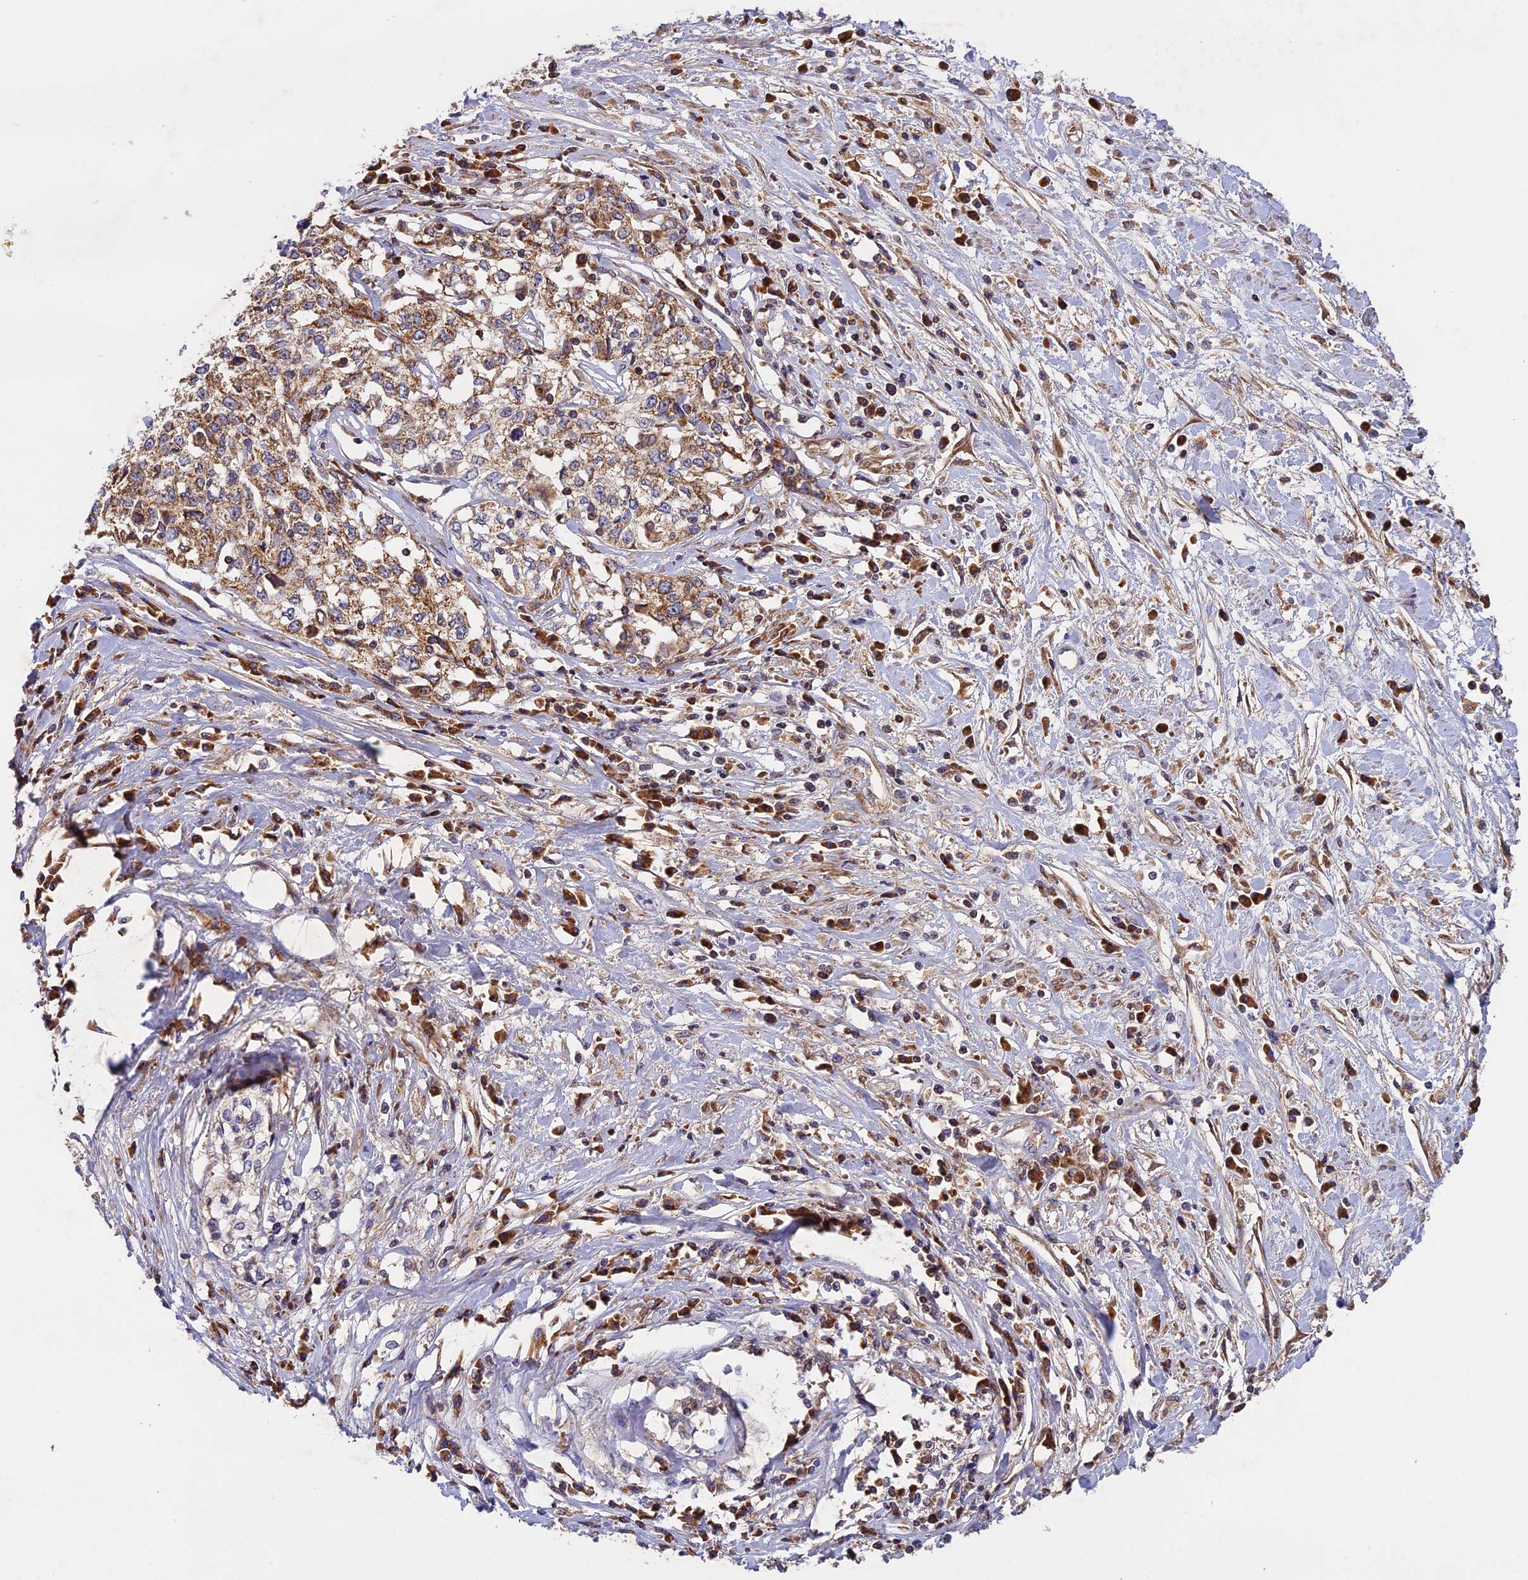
{"staining": {"intensity": "moderate", "quantity": ">75%", "location": "cytoplasmic/membranous"}, "tissue": "cervical cancer", "cell_type": "Tumor cells", "image_type": "cancer", "snomed": [{"axis": "morphology", "description": "Squamous cell carcinoma, NOS"}, {"axis": "topography", "description": "Cervix"}], "caption": "About >75% of tumor cells in human cervical squamous cell carcinoma exhibit moderate cytoplasmic/membranous protein positivity as visualized by brown immunohistochemical staining.", "gene": "OCEL1", "patient": {"sex": "female", "age": 57}}